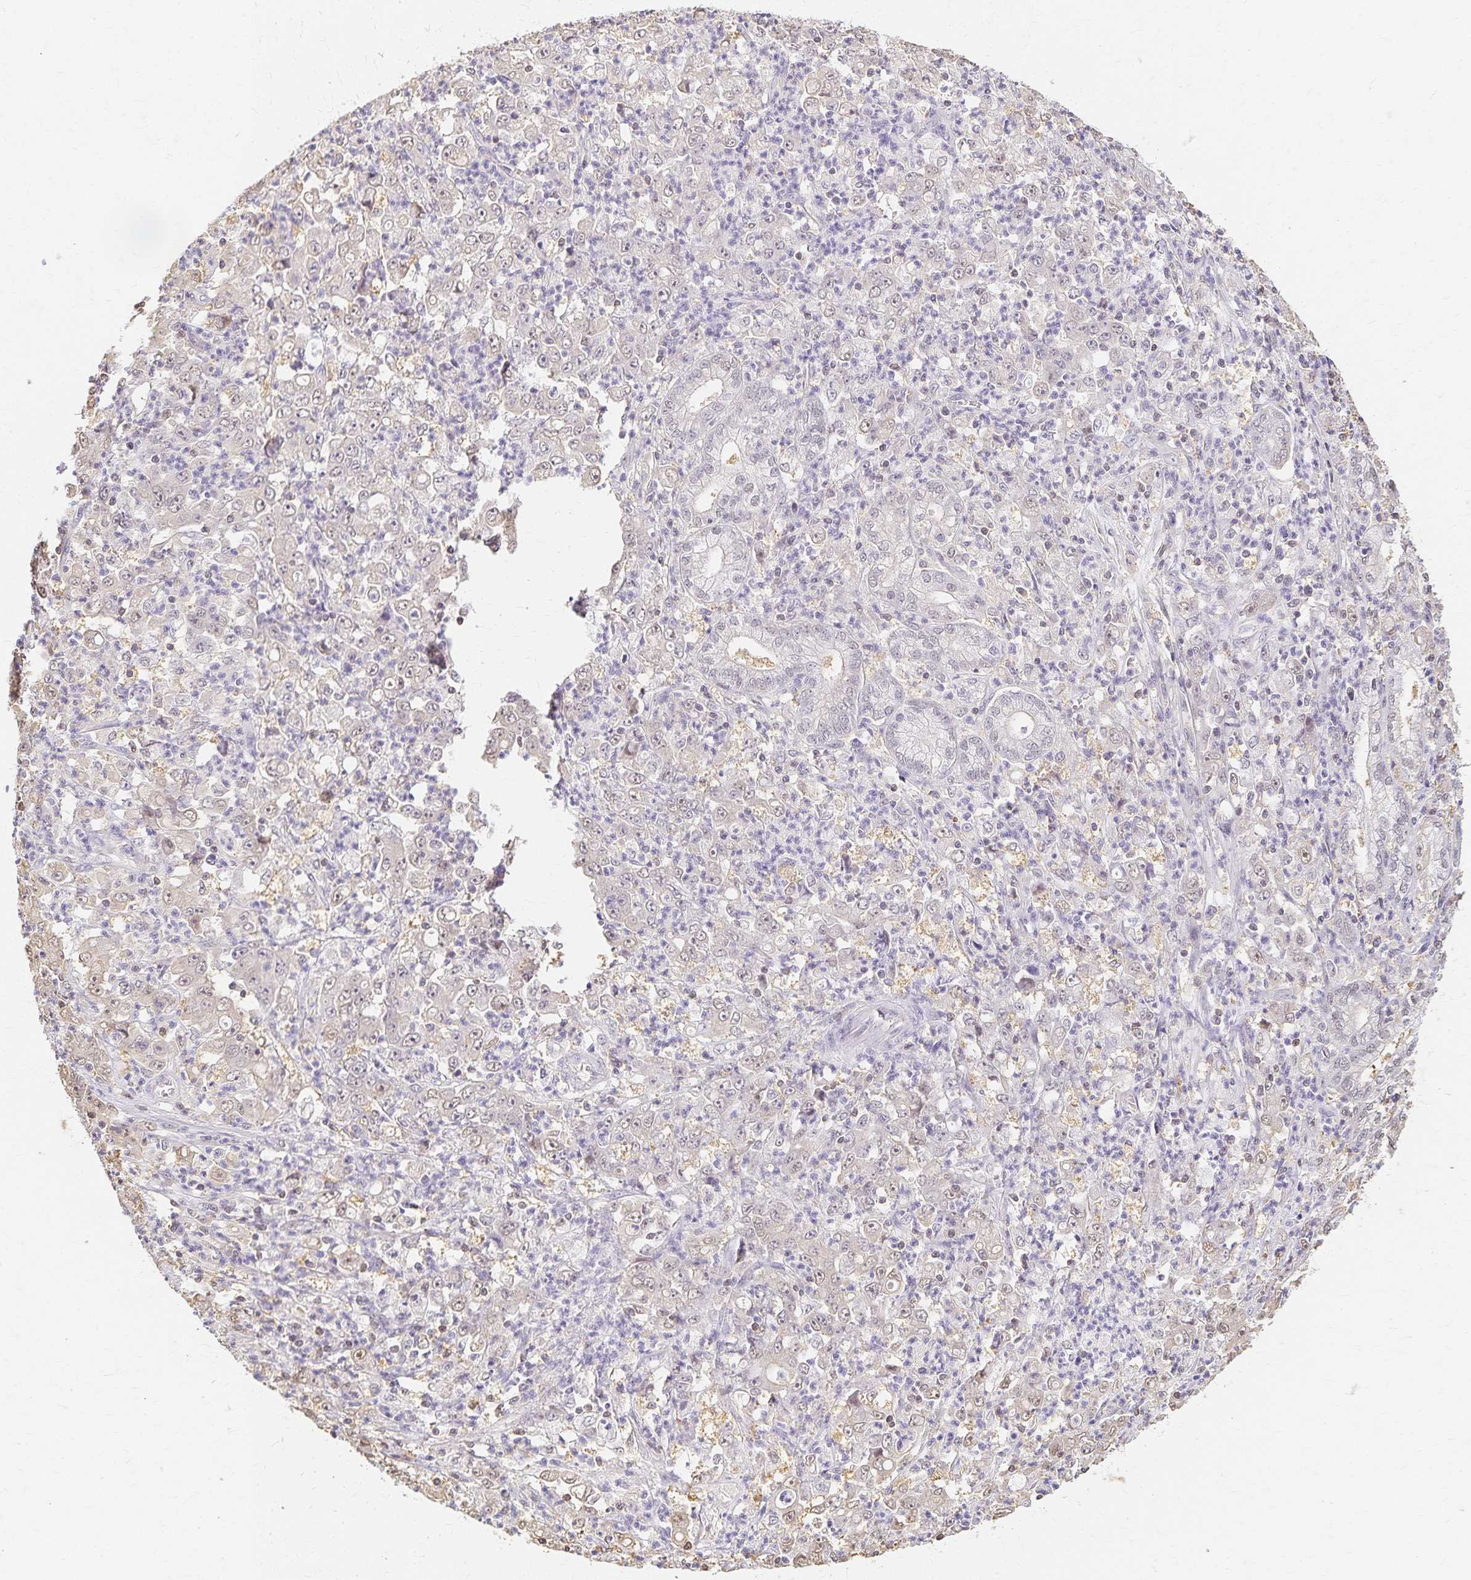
{"staining": {"intensity": "negative", "quantity": "none", "location": "none"}, "tissue": "stomach cancer", "cell_type": "Tumor cells", "image_type": "cancer", "snomed": [{"axis": "morphology", "description": "Adenocarcinoma, NOS"}, {"axis": "topography", "description": "Stomach, lower"}], "caption": "Immunohistochemistry of human stomach cancer (adenocarcinoma) demonstrates no positivity in tumor cells.", "gene": "AZGP1", "patient": {"sex": "female", "age": 71}}